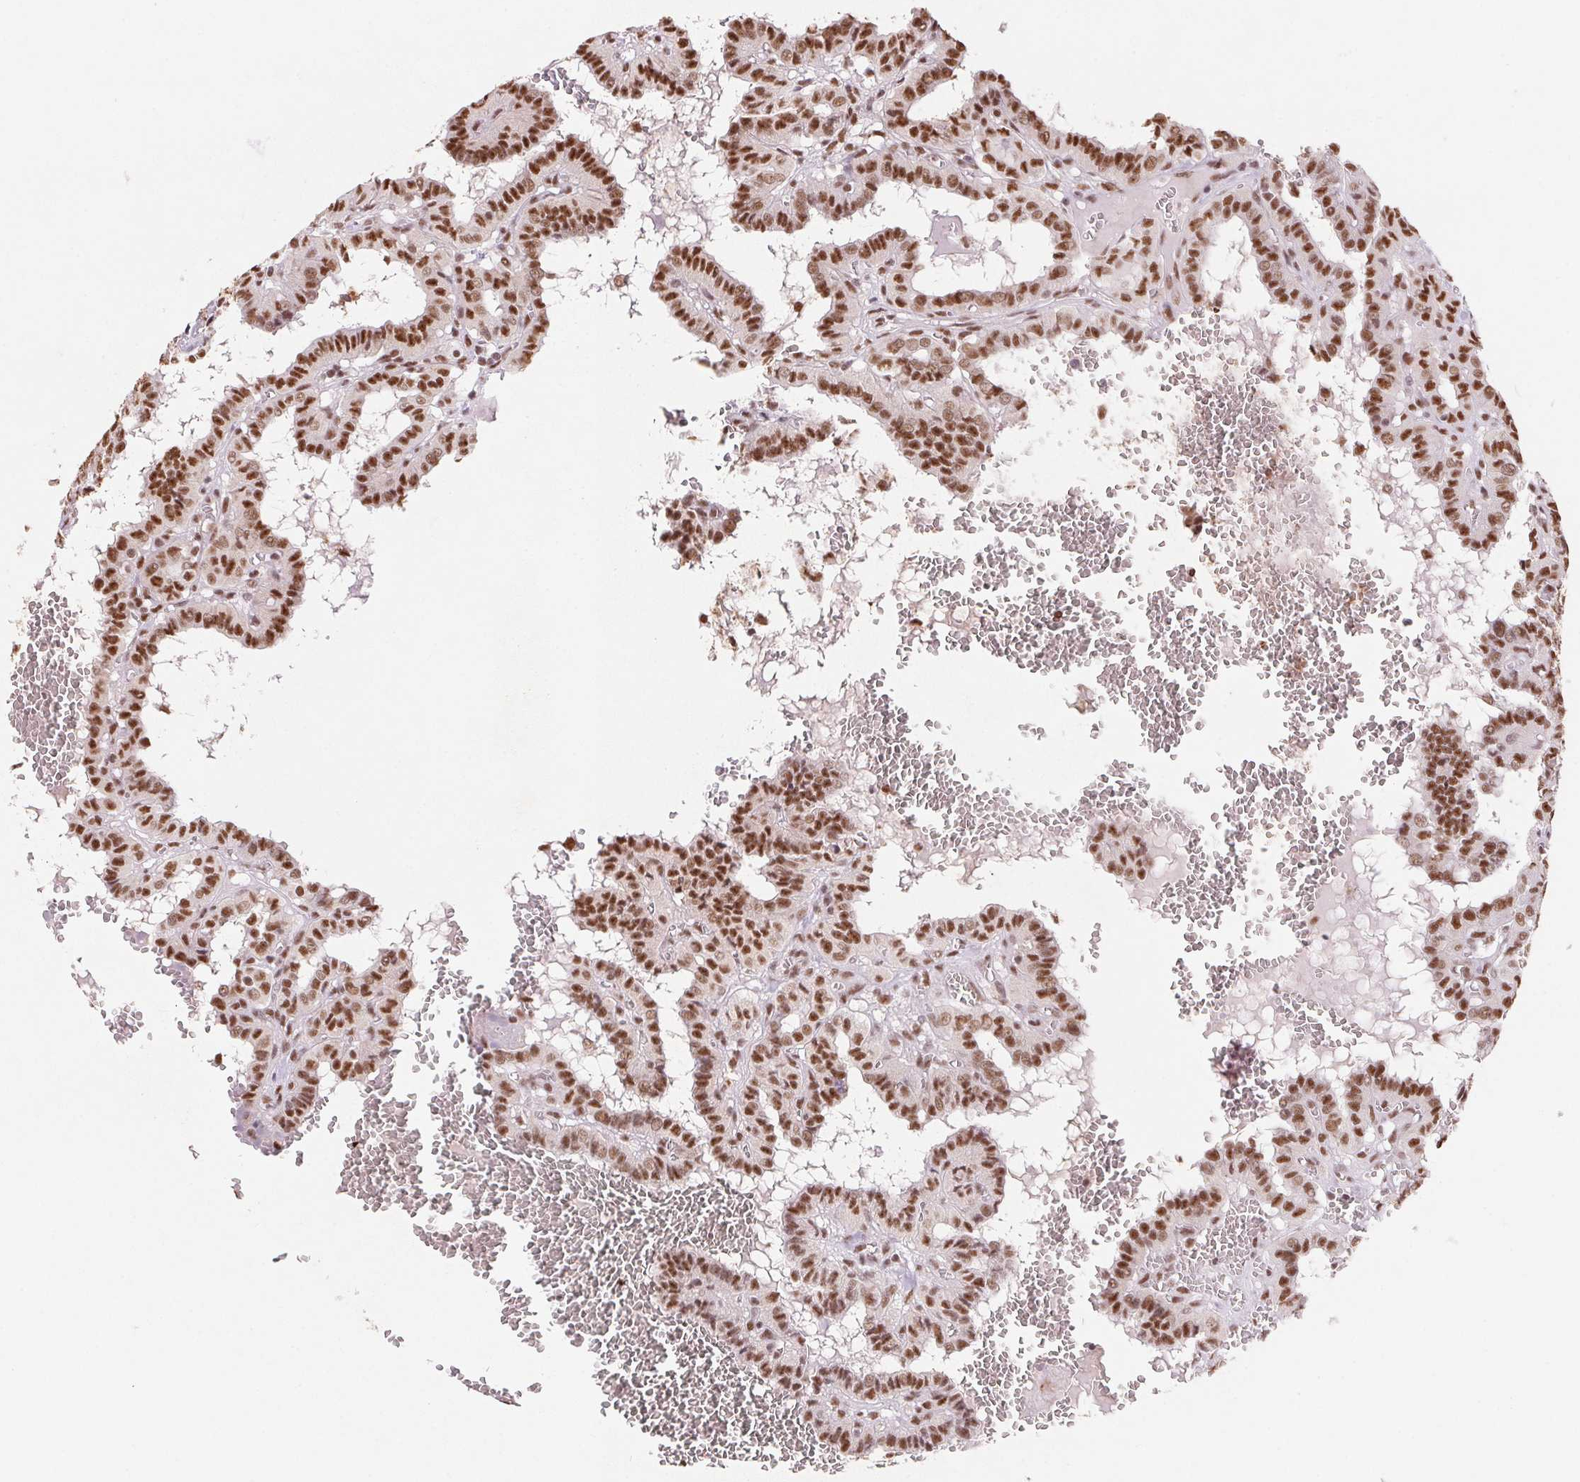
{"staining": {"intensity": "moderate", "quantity": ">75%", "location": "nuclear"}, "tissue": "thyroid cancer", "cell_type": "Tumor cells", "image_type": "cancer", "snomed": [{"axis": "morphology", "description": "Papillary adenocarcinoma, NOS"}, {"axis": "topography", "description": "Thyroid gland"}], "caption": "Thyroid cancer (papillary adenocarcinoma) stained for a protein (brown) demonstrates moderate nuclear positive expression in approximately >75% of tumor cells.", "gene": "SNRPG", "patient": {"sex": "female", "age": 21}}